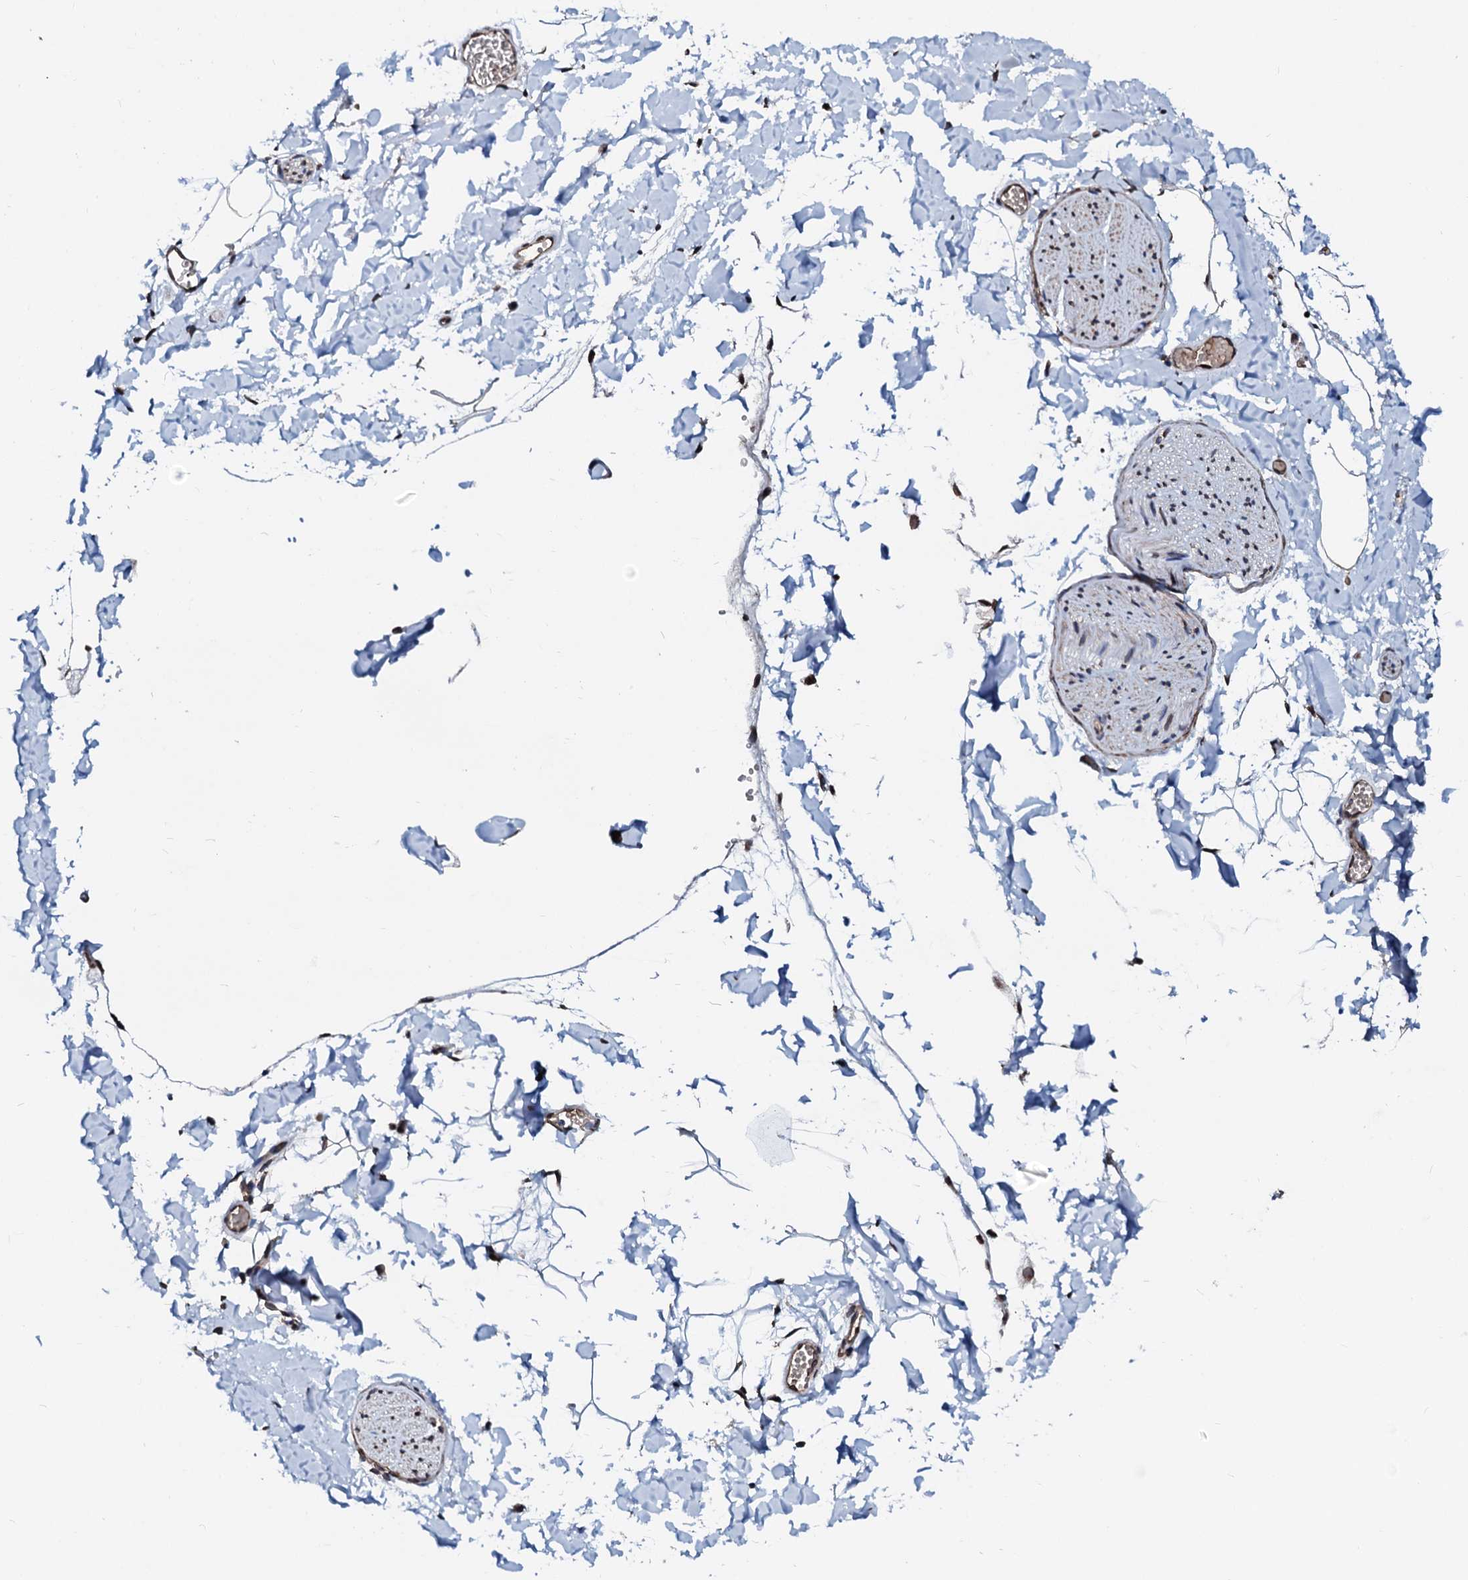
{"staining": {"intensity": "strong", "quantity": "25%-75%", "location": "nuclear"}, "tissue": "adipose tissue", "cell_type": "Adipocytes", "image_type": "normal", "snomed": [{"axis": "morphology", "description": "Normal tissue, NOS"}, {"axis": "topography", "description": "Gallbladder"}, {"axis": "topography", "description": "Peripheral nerve tissue"}], "caption": "Strong nuclear protein positivity is present in approximately 25%-75% of adipocytes in adipose tissue.", "gene": "NRP2", "patient": {"sex": "male", "age": 38}}